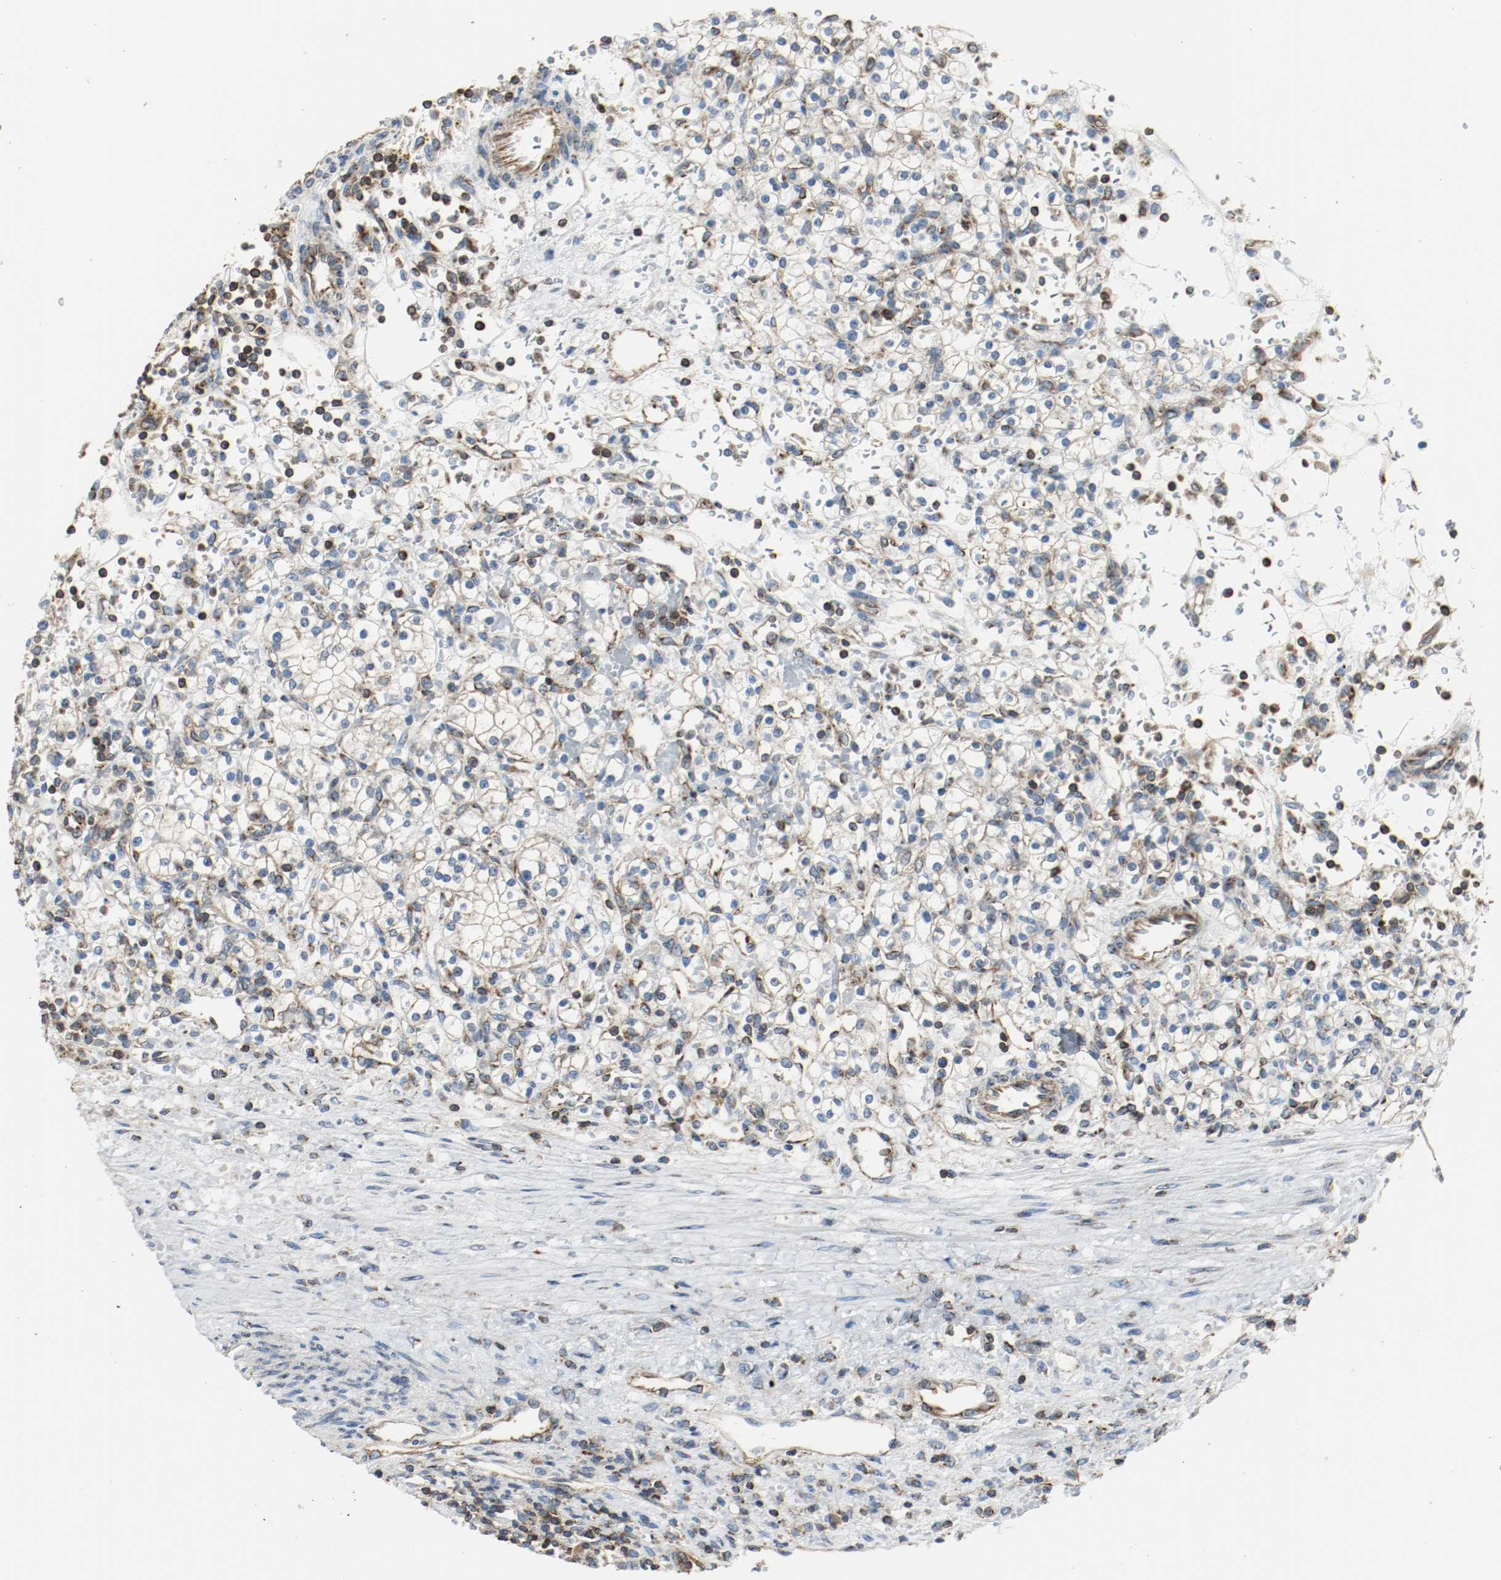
{"staining": {"intensity": "moderate", "quantity": "25%-75%", "location": "cytoplasmic/membranous"}, "tissue": "renal cancer", "cell_type": "Tumor cells", "image_type": "cancer", "snomed": [{"axis": "morphology", "description": "Normal tissue, NOS"}, {"axis": "morphology", "description": "Adenocarcinoma, NOS"}, {"axis": "topography", "description": "Kidney"}], "caption": "Human renal adenocarcinoma stained for a protein (brown) shows moderate cytoplasmic/membranous positive staining in about 25%-75% of tumor cells.", "gene": "PLCG1", "patient": {"sex": "female", "age": 55}}